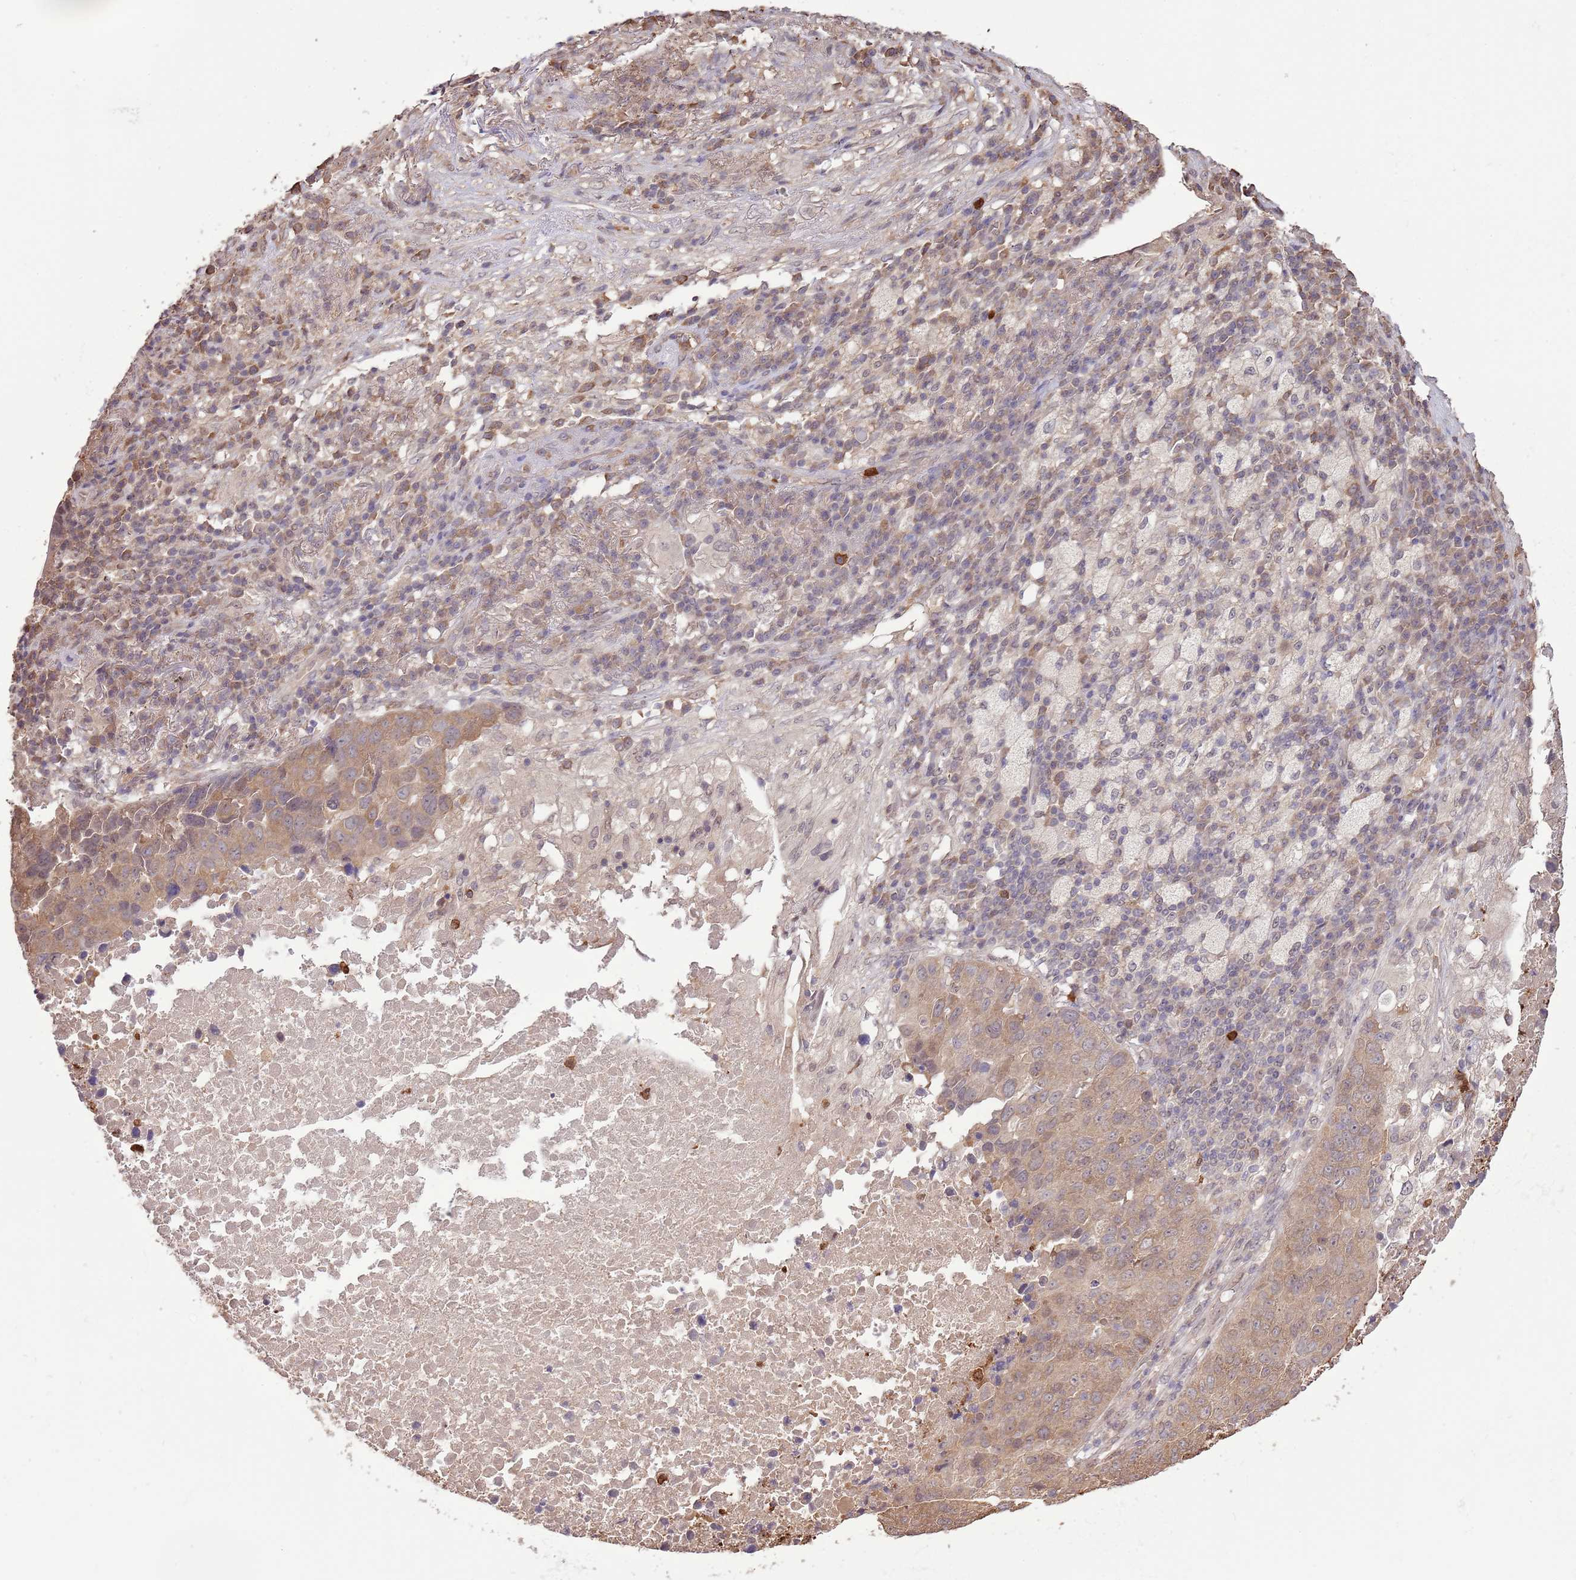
{"staining": {"intensity": "weak", "quantity": "25%-75%", "location": "cytoplasmic/membranous"}, "tissue": "lung cancer", "cell_type": "Tumor cells", "image_type": "cancer", "snomed": [{"axis": "morphology", "description": "Squamous cell carcinoma, NOS"}, {"axis": "topography", "description": "Lung"}], "caption": "High-magnification brightfield microscopy of lung squamous cell carcinoma stained with DAB (brown) and counterstained with hematoxylin (blue). tumor cells exhibit weak cytoplasmic/membranous staining is seen in about25%-75% of cells.", "gene": "AMIGO1", "patient": {"sex": "male", "age": 73}}